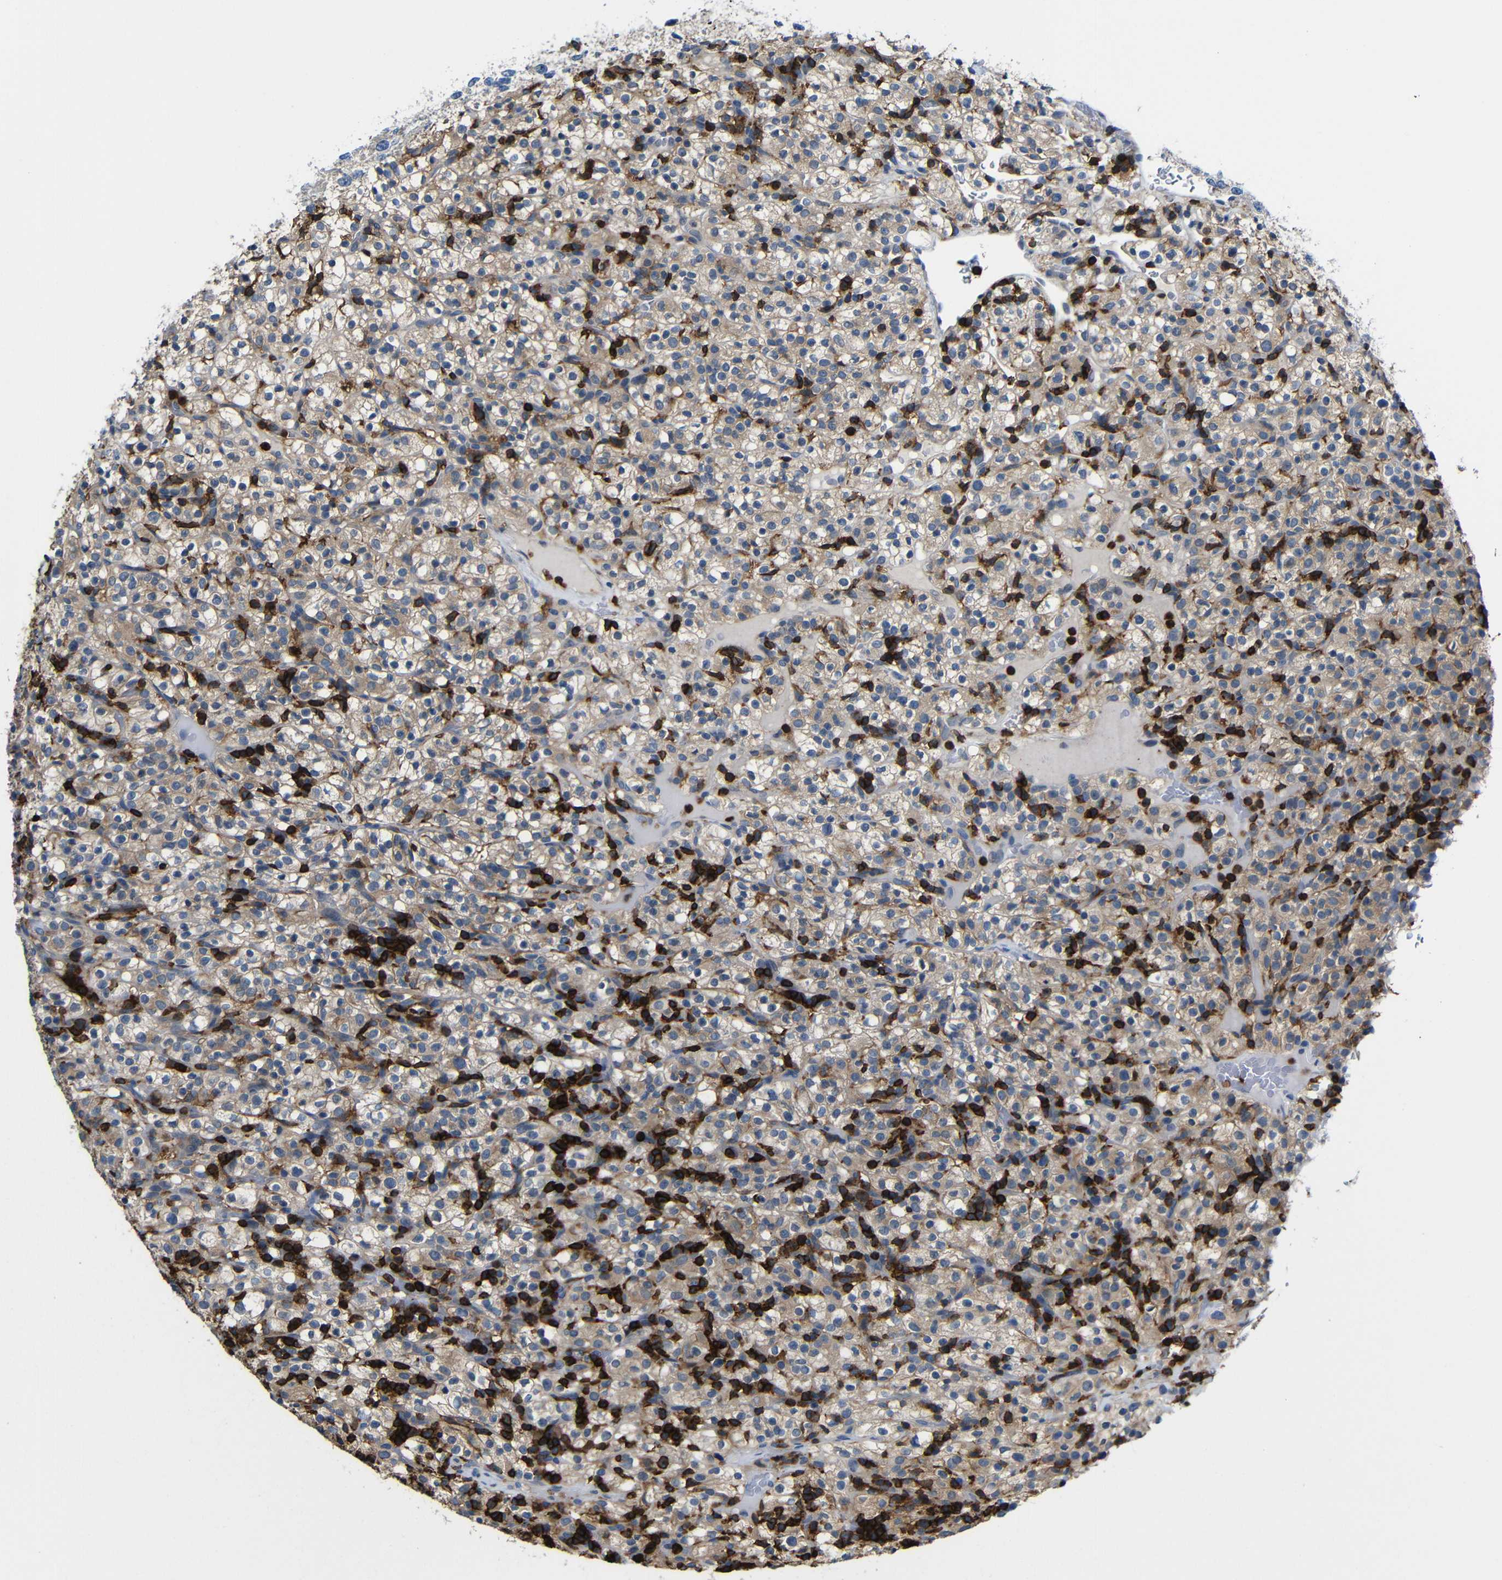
{"staining": {"intensity": "moderate", "quantity": ">75%", "location": "cytoplasmic/membranous"}, "tissue": "renal cancer", "cell_type": "Tumor cells", "image_type": "cancer", "snomed": [{"axis": "morphology", "description": "Normal tissue, NOS"}, {"axis": "morphology", "description": "Adenocarcinoma, NOS"}, {"axis": "topography", "description": "Kidney"}], "caption": "Immunohistochemical staining of human renal cancer exhibits medium levels of moderate cytoplasmic/membranous protein expression in about >75% of tumor cells.", "gene": "P2RY12", "patient": {"sex": "female", "age": 72}}